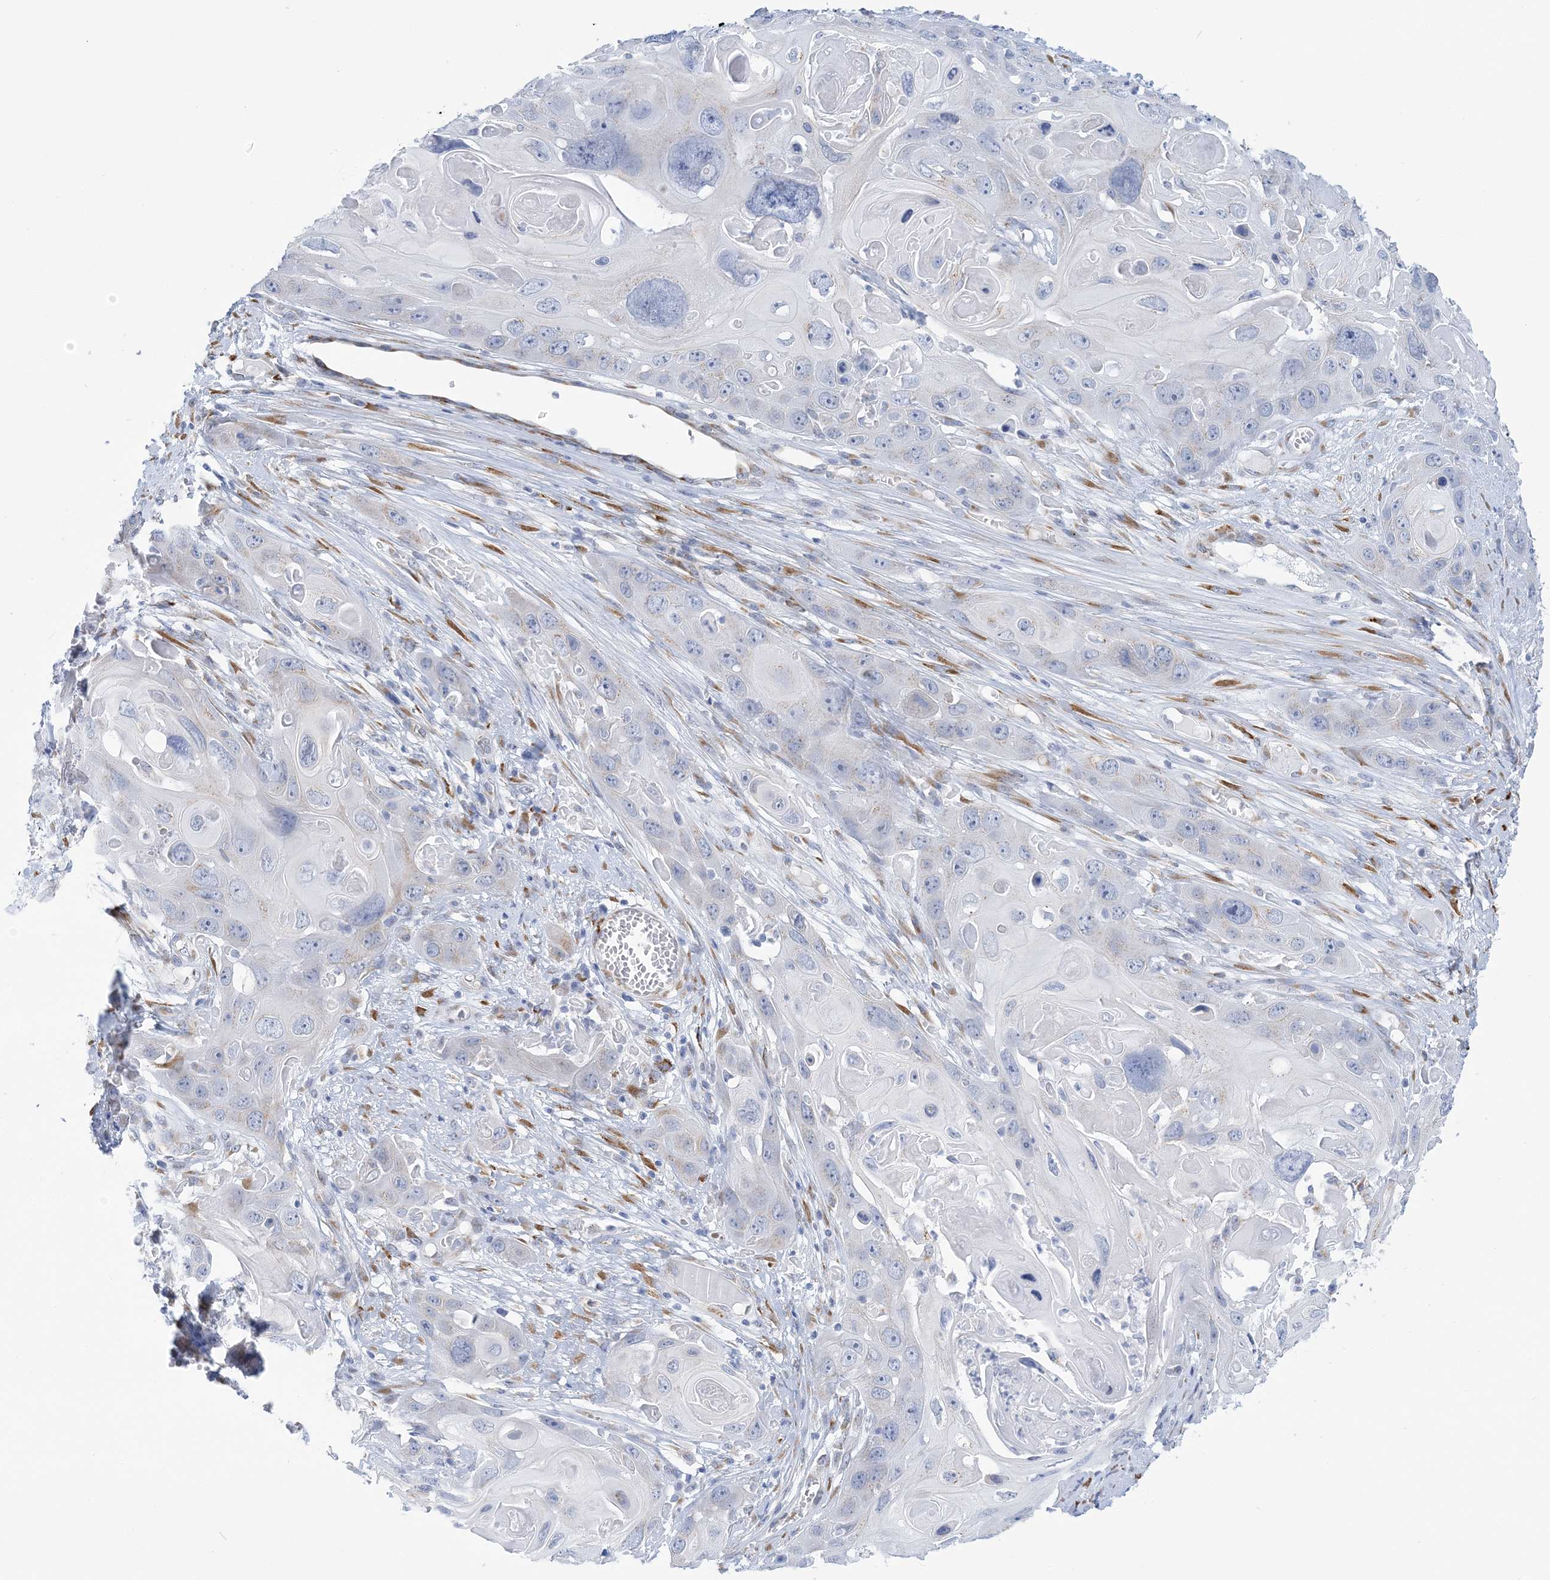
{"staining": {"intensity": "negative", "quantity": "none", "location": "none"}, "tissue": "skin cancer", "cell_type": "Tumor cells", "image_type": "cancer", "snomed": [{"axis": "morphology", "description": "Squamous cell carcinoma, NOS"}, {"axis": "topography", "description": "Skin"}], "caption": "Tumor cells show no significant protein expression in skin cancer.", "gene": "PLEKHG4B", "patient": {"sex": "male", "age": 55}}